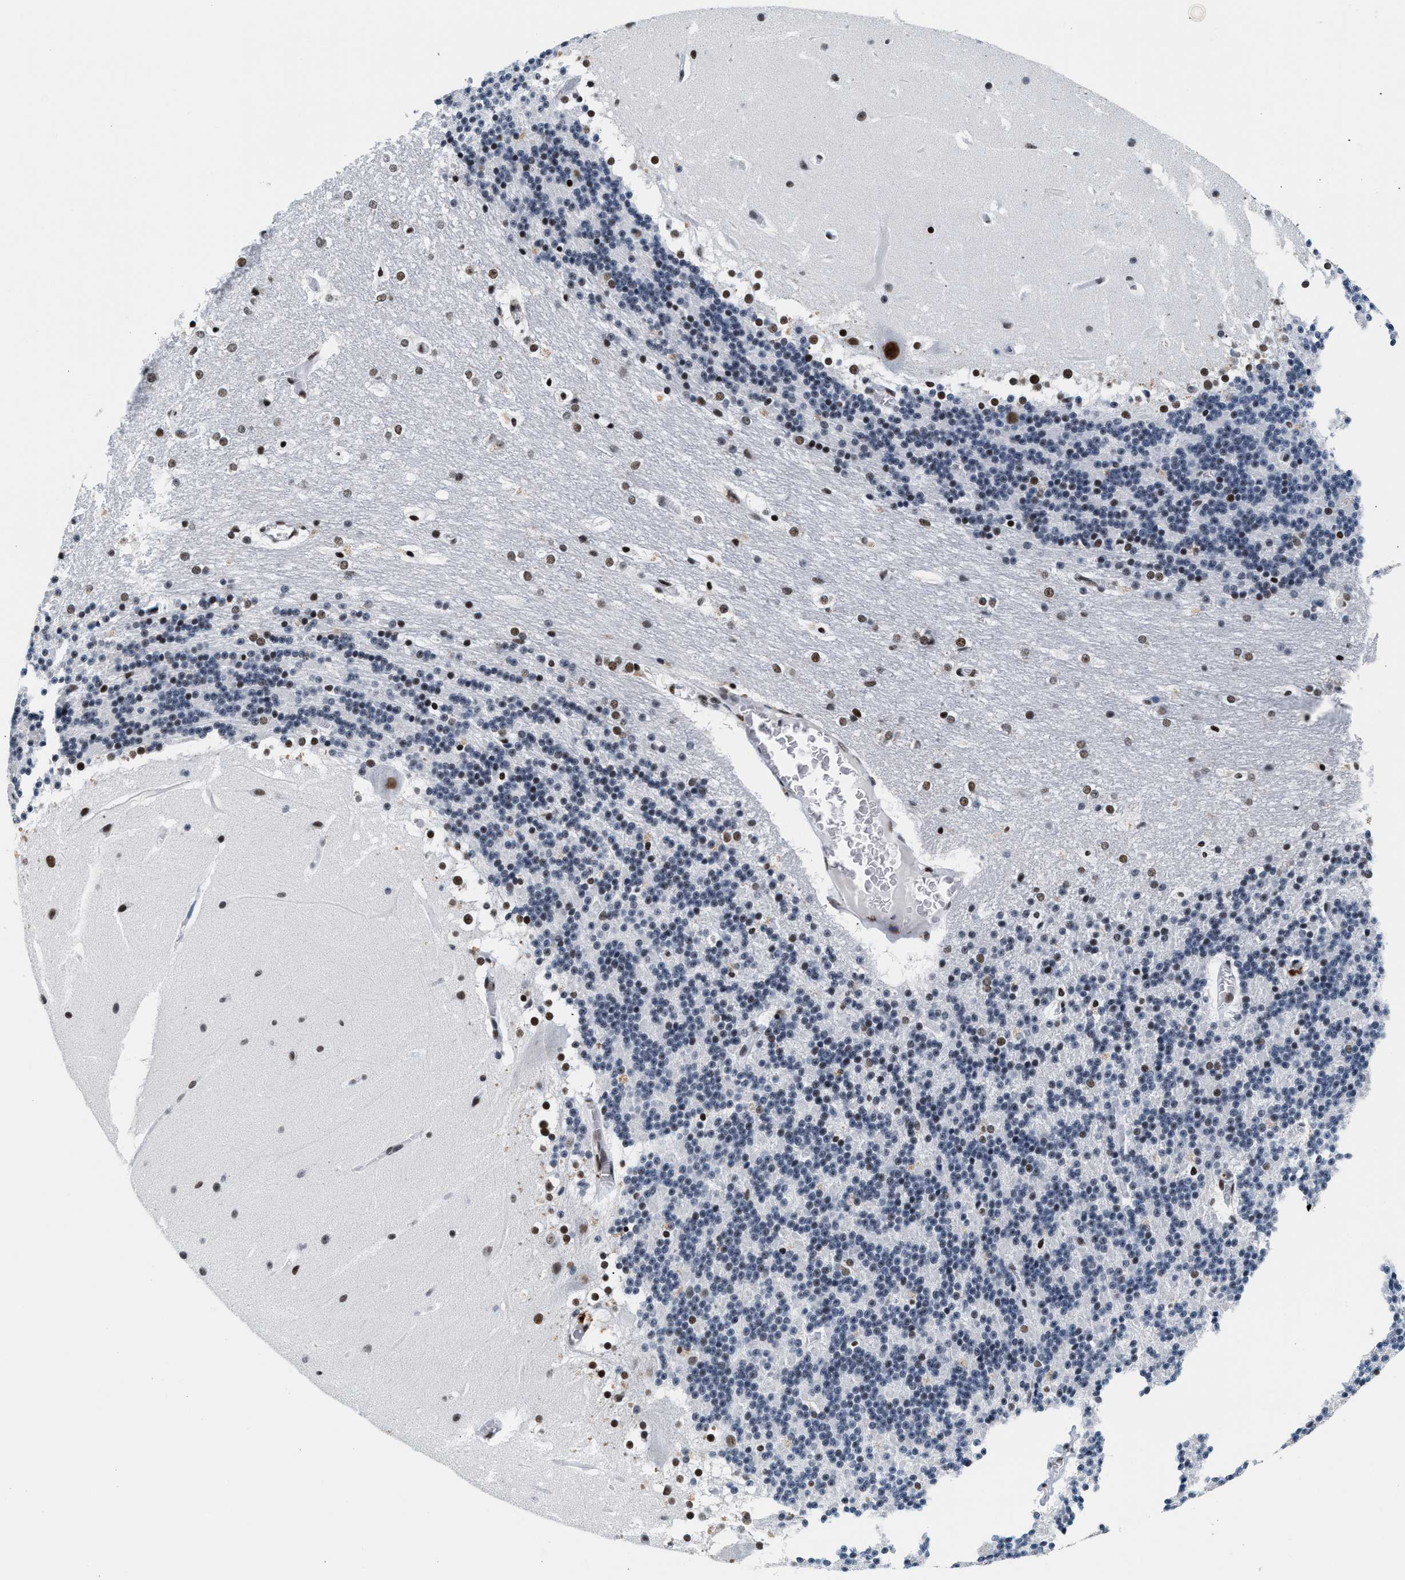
{"staining": {"intensity": "moderate", "quantity": "<25%", "location": "nuclear"}, "tissue": "cerebellum", "cell_type": "Cells in granular layer", "image_type": "normal", "snomed": [{"axis": "morphology", "description": "Normal tissue, NOS"}, {"axis": "topography", "description": "Cerebellum"}], "caption": "Immunohistochemical staining of normal cerebellum shows <25% levels of moderate nuclear protein staining in about <25% of cells in granular layer. (DAB IHC, brown staining for protein, blue staining for nuclei).", "gene": "RAD50", "patient": {"sex": "female", "age": 19}}